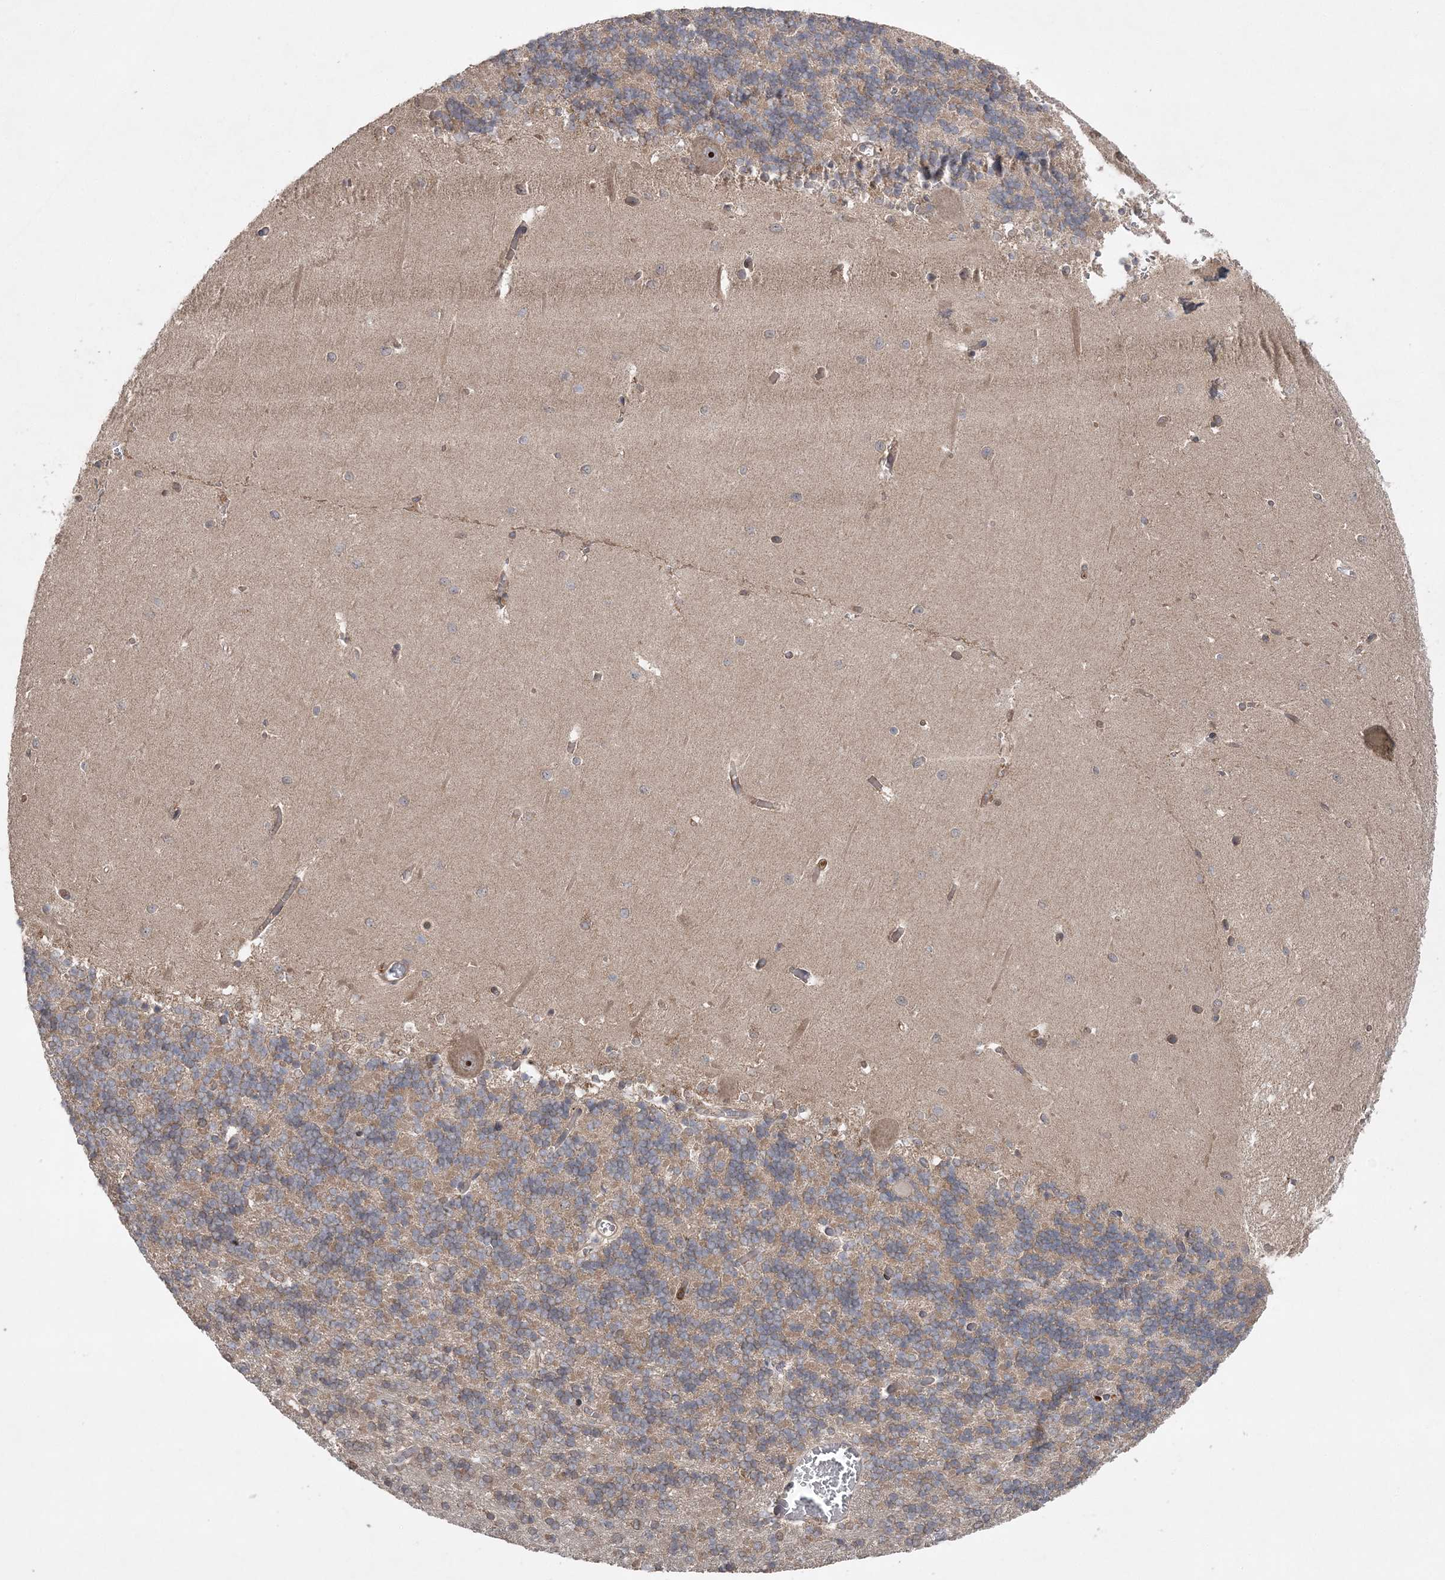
{"staining": {"intensity": "moderate", "quantity": "<25%", "location": "cytoplasmic/membranous"}, "tissue": "cerebellum", "cell_type": "Cells in granular layer", "image_type": "normal", "snomed": [{"axis": "morphology", "description": "Normal tissue, NOS"}, {"axis": "topography", "description": "Cerebellum"}], "caption": "A photomicrograph showing moderate cytoplasmic/membranous expression in about <25% of cells in granular layer in normal cerebellum, as visualized by brown immunohistochemical staining.", "gene": "ACAP2", "patient": {"sex": "male", "age": 37}}